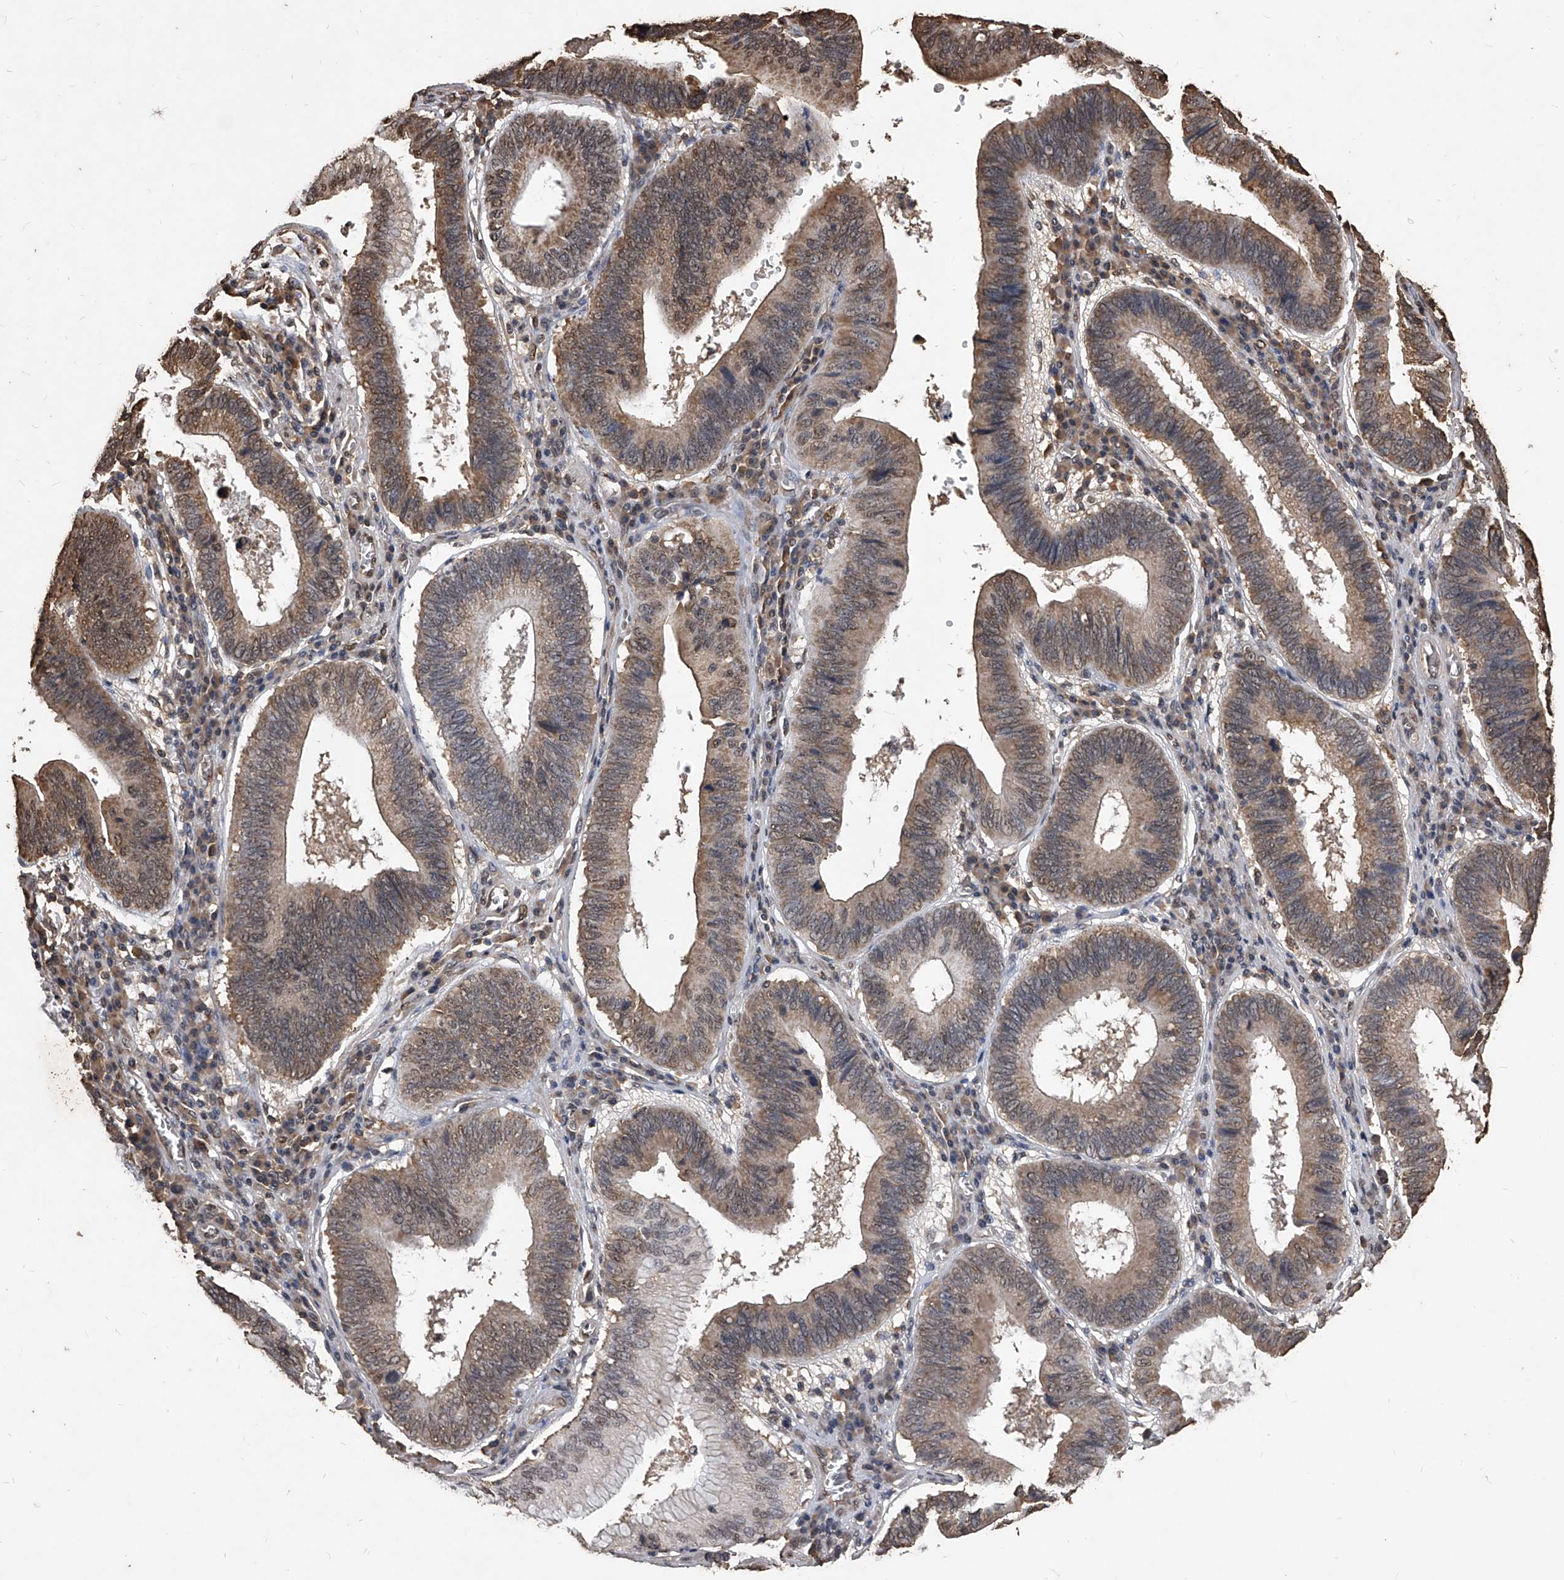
{"staining": {"intensity": "weak", "quantity": "25%-75%", "location": "cytoplasmic/membranous"}, "tissue": "stomach cancer", "cell_type": "Tumor cells", "image_type": "cancer", "snomed": [{"axis": "morphology", "description": "Adenocarcinoma, NOS"}, {"axis": "topography", "description": "Stomach"}], "caption": "The photomicrograph reveals immunohistochemical staining of stomach adenocarcinoma. There is weak cytoplasmic/membranous staining is appreciated in about 25%-75% of tumor cells.", "gene": "FBXL4", "patient": {"sex": "male", "age": 59}}